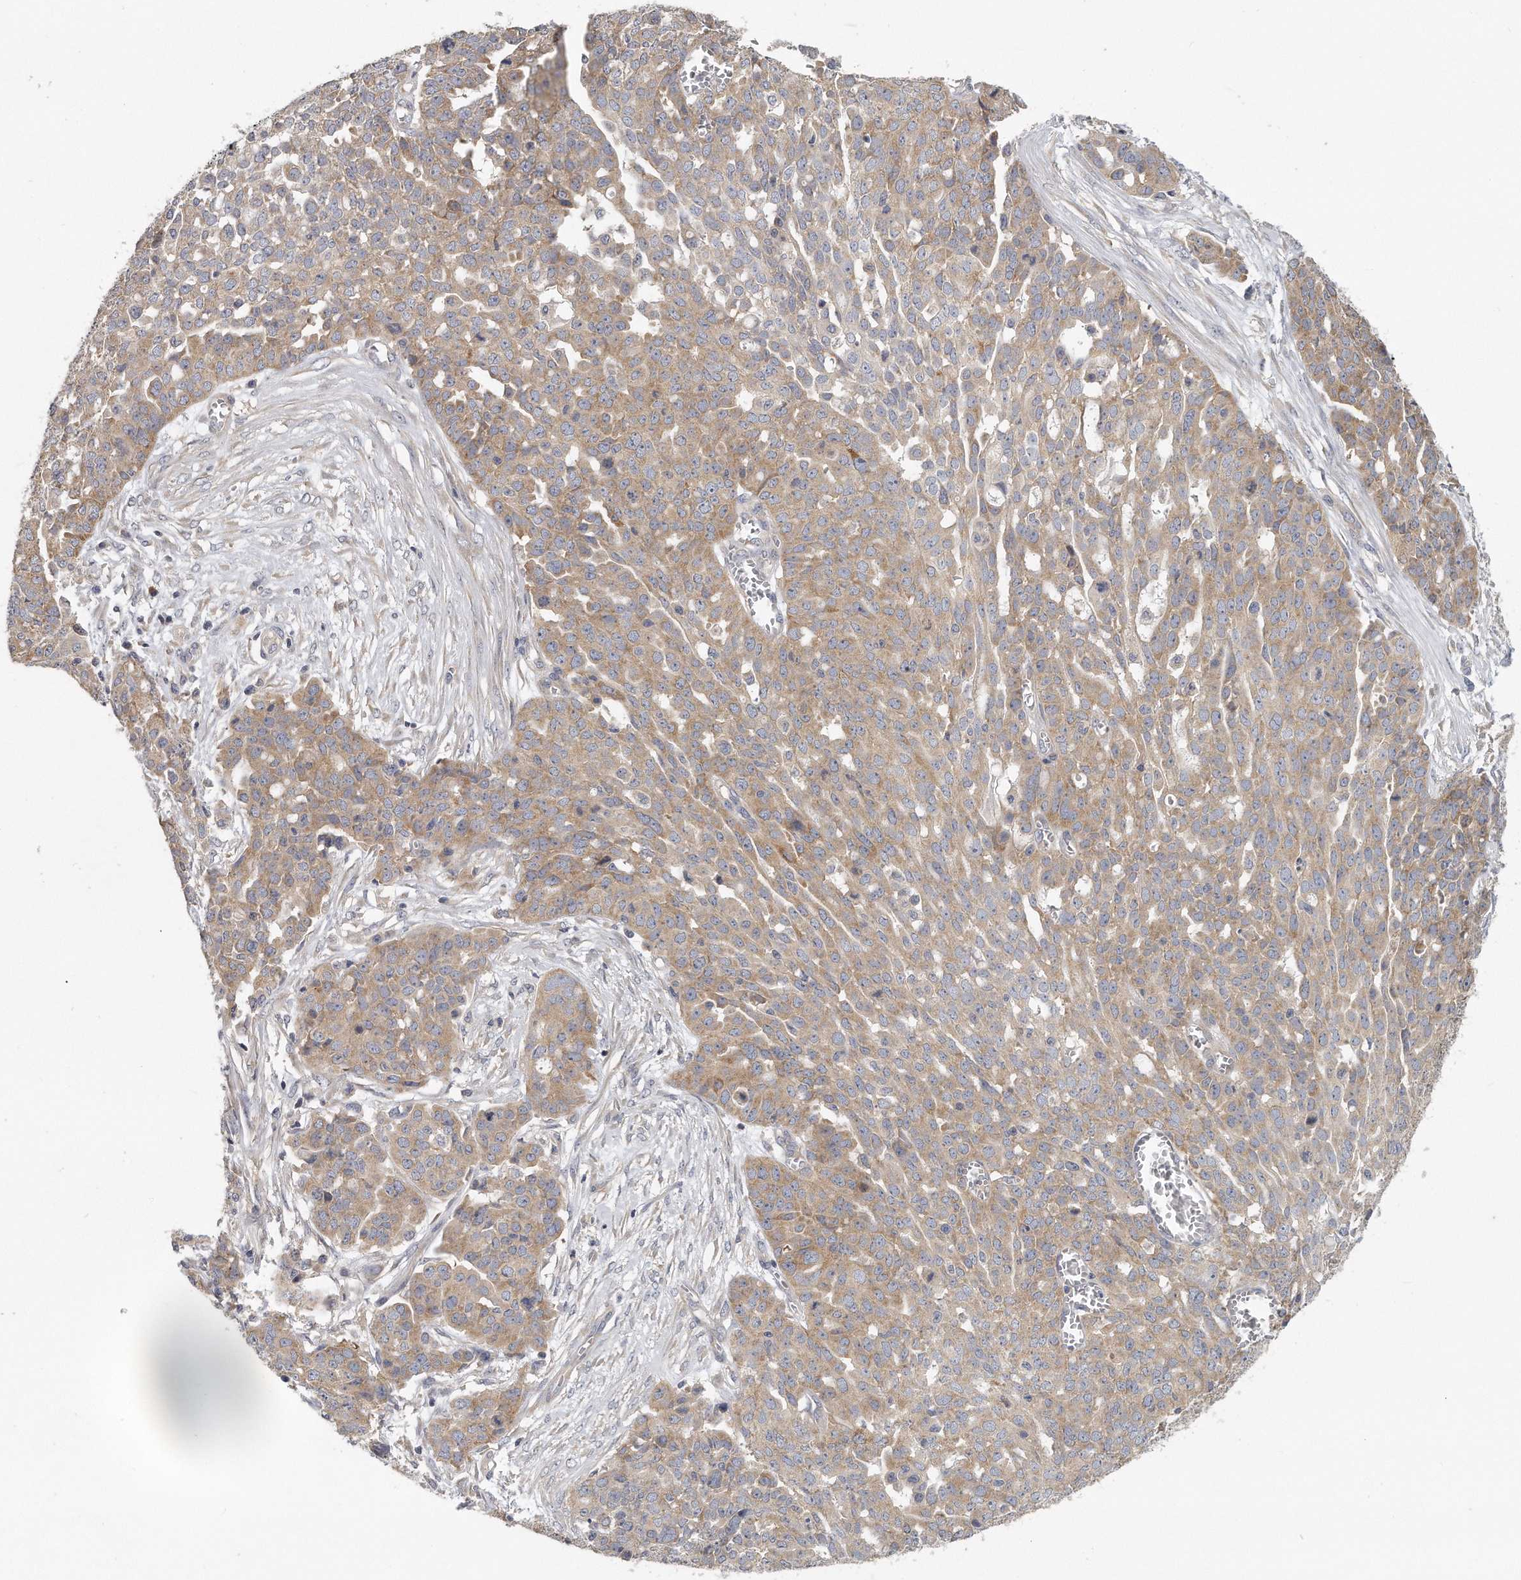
{"staining": {"intensity": "weak", "quantity": ">75%", "location": "cytoplasmic/membranous"}, "tissue": "ovarian cancer", "cell_type": "Tumor cells", "image_type": "cancer", "snomed": [{"axis": "morphology", "description": "Cystadenocarcinoma, serous, NOS"}, {"axis": "topography", "description": "Soft tissue"}, {"axis": "topography", "description": "Ovary"}], "caption": "Weak cytoplasmic/membranous expression for a protein is appreciated in approximately >75% of tumor cells of ovarian cancer using immunohistochemistry.", "gene": "EIF3I", "patient": {"sex": "female", "age": 57}}